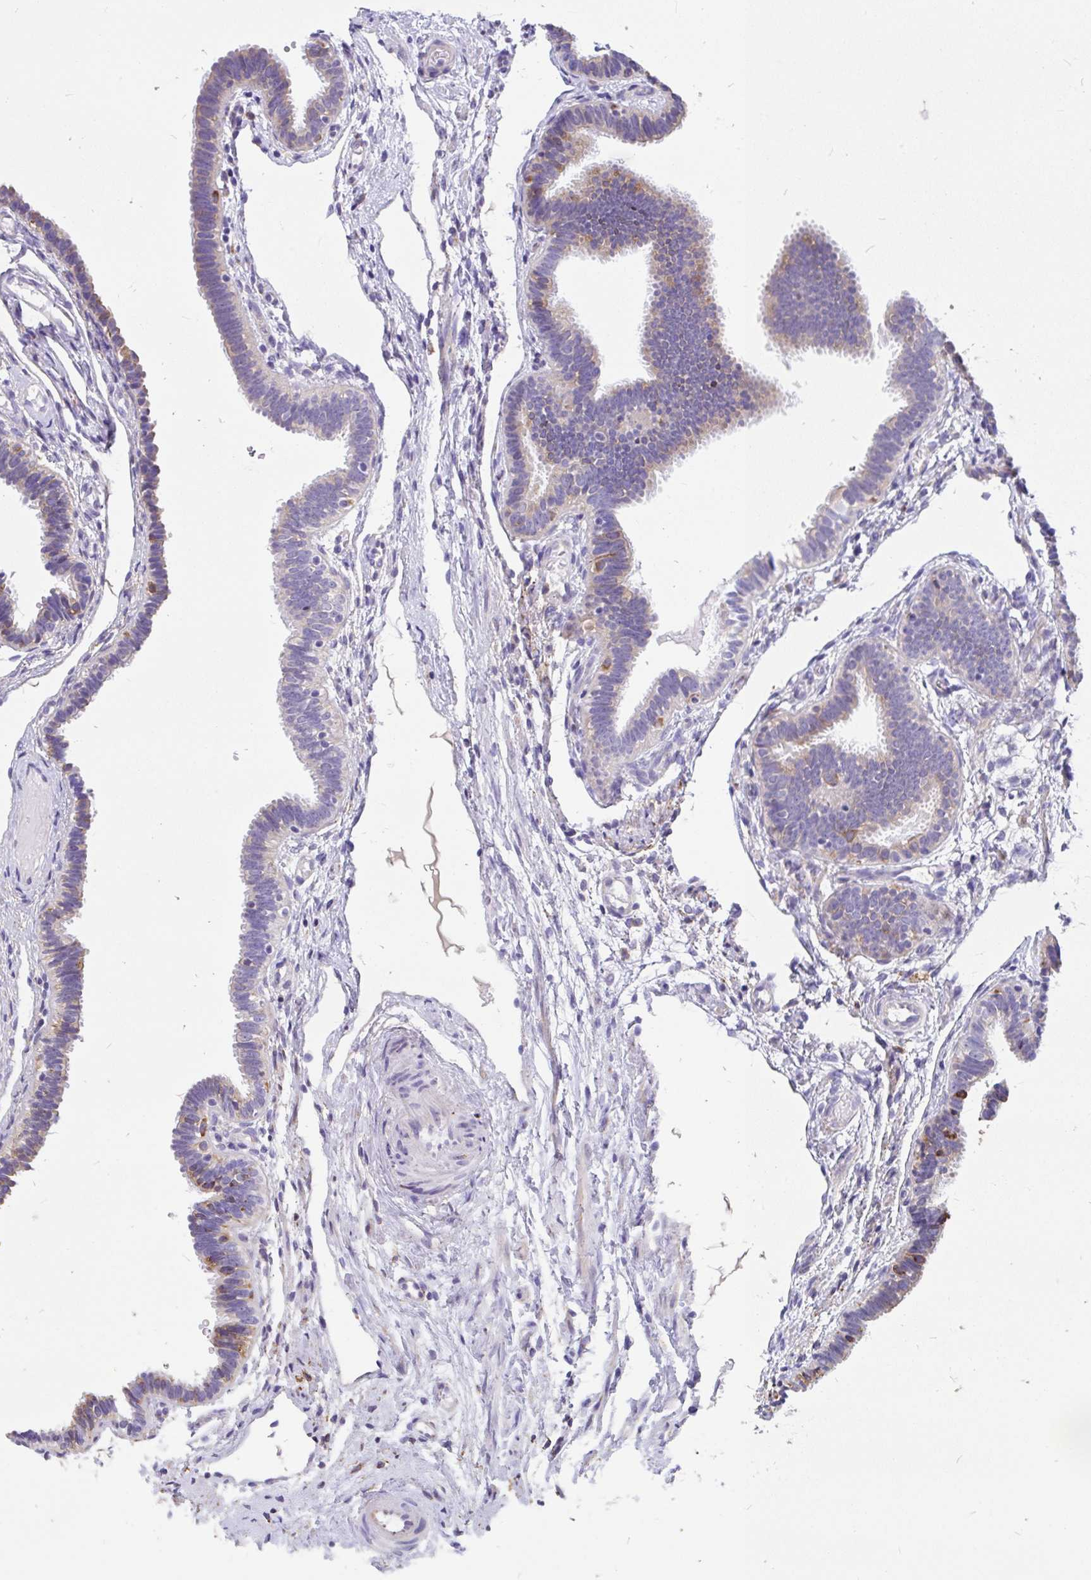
{"staining": {"intensity": "moderate", "quantity": "25%-75%", "location": "cytoplasmic/membranous"}, "tissue": "fallopian tube", "cell_type": "Glandular cells", "image_type": "normal", "snomed": [{"axis": "morphology", "description": "Normal tissue, NOS"}, {"axis": "topography", "description": "Fallopian tube"}], "caption": "An IHC histopathology image of normal tissue is shown. Protein staining in brown highlights moderate cytoplasmic/membranous positivity in fallopian tube within glandular cells.", "gene": "EML5", "patient": {"sex": "female", "age": 37}}